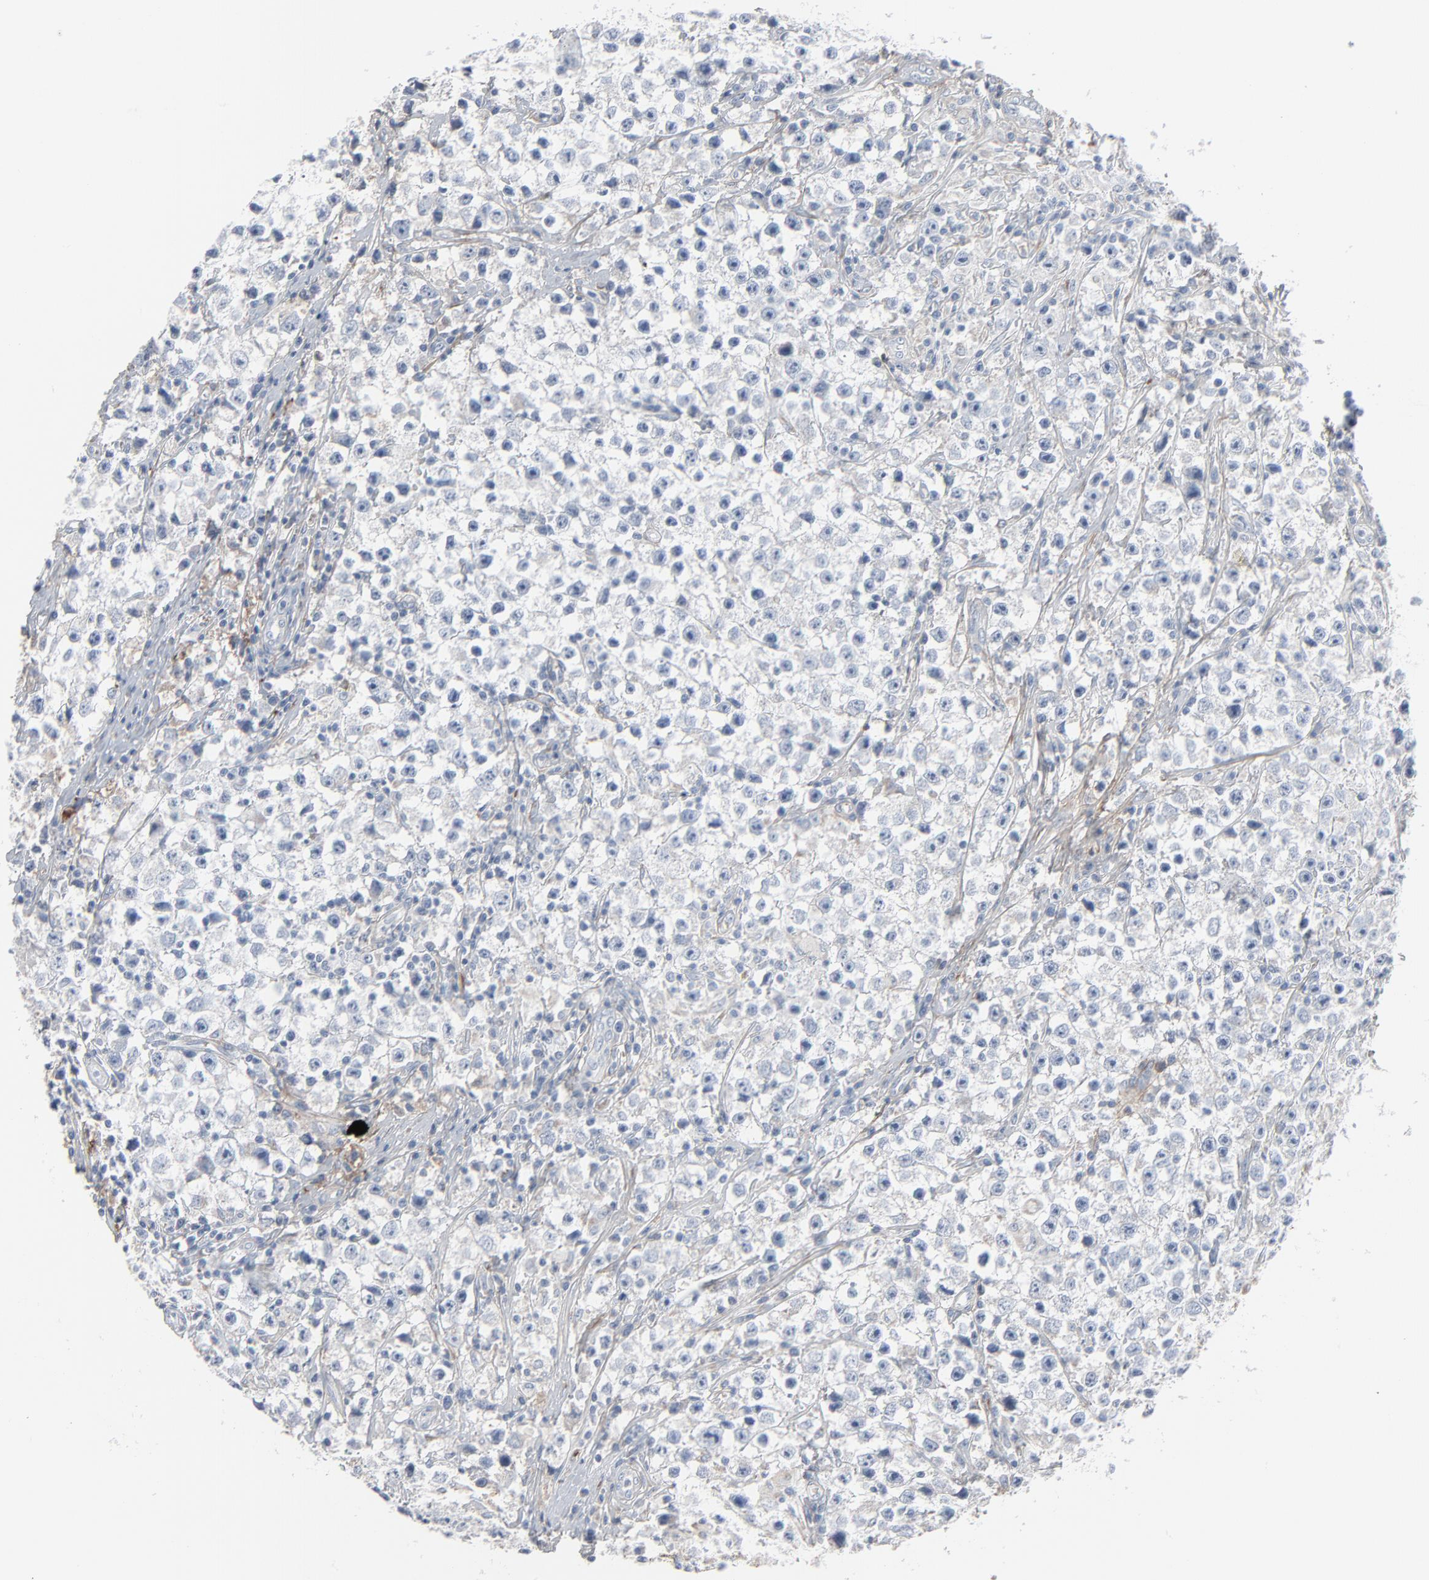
{"staining": {"intensity": "negative", "quantity": "none", "location": "none"}, "tissue": "testis cancer", "cell_type": "Tumor cells", "image_type": "cancer", "snomed": [{"axis": "morphology", "description": "Seminoma, NOS"}, {"axis": "topography", "description": "Testis"}], "caption": "Immunohistochemical staining of testis cancer demonstrates no significant expression in tumor cells.", "gene": "BGN", "patient": {"sex": "male", "age": 35}}